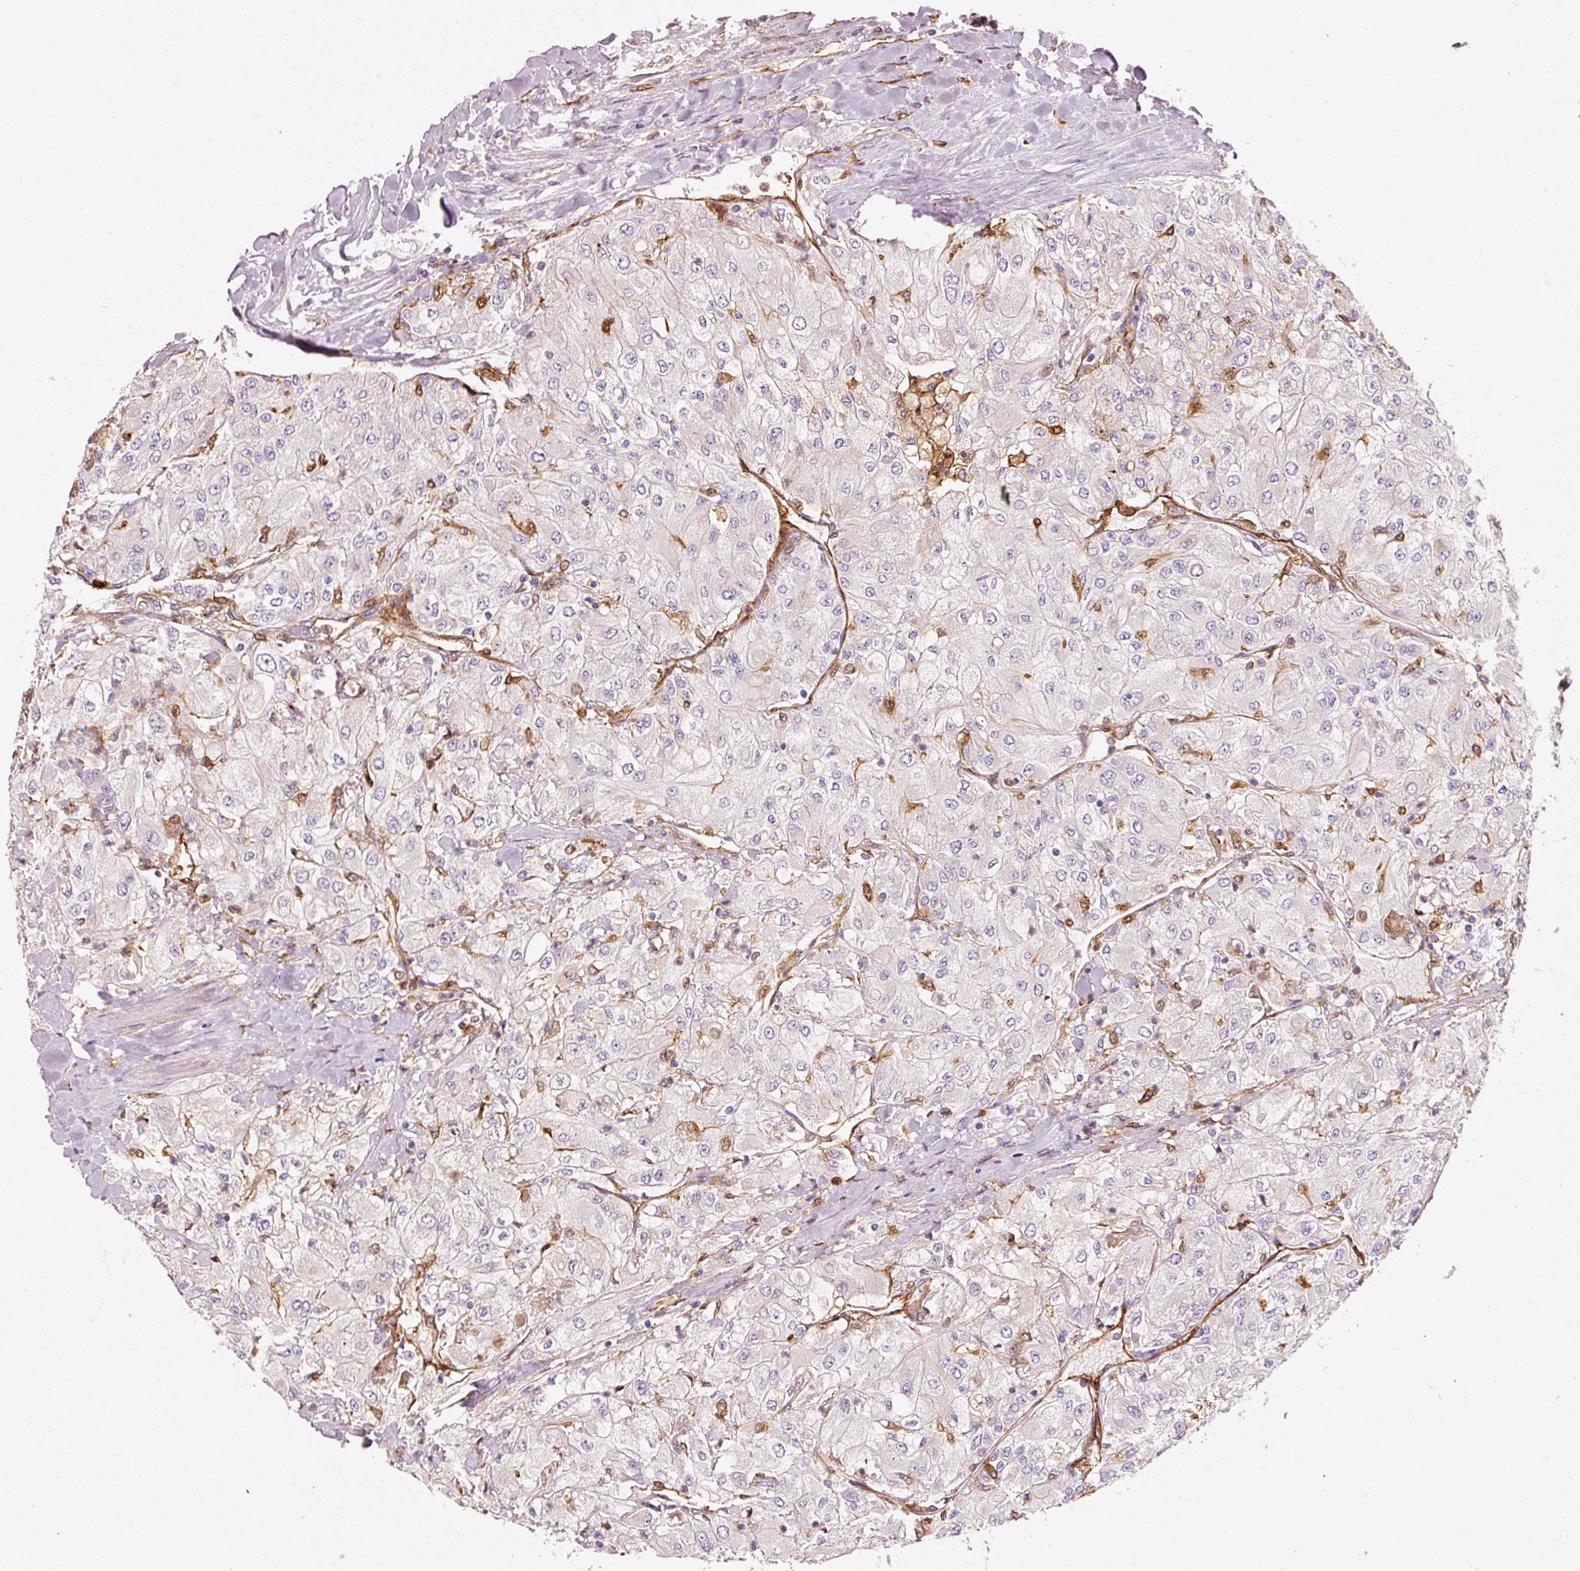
{"staining": {"intensity": "weak", "quantity": "25%-75%", "location": "cytoplasmic/membranous"}, "tissue": "renal cancer", "cell_type": "Tumor cells", "image_type": "cancer", "snomed": [{"axis": "morphology", "description": "Adenocarcinoma, NOS"}, {"axis": "topography", "description": "Kidney"}], "caption": "Tumor cells demonstrate low levels of weak cytoplasmic/membranous positivity in approximately 25%-75% of cells in renal cancer.", "gene": "IQGAP2", "patient": {"sex": "male", "age": 80}}